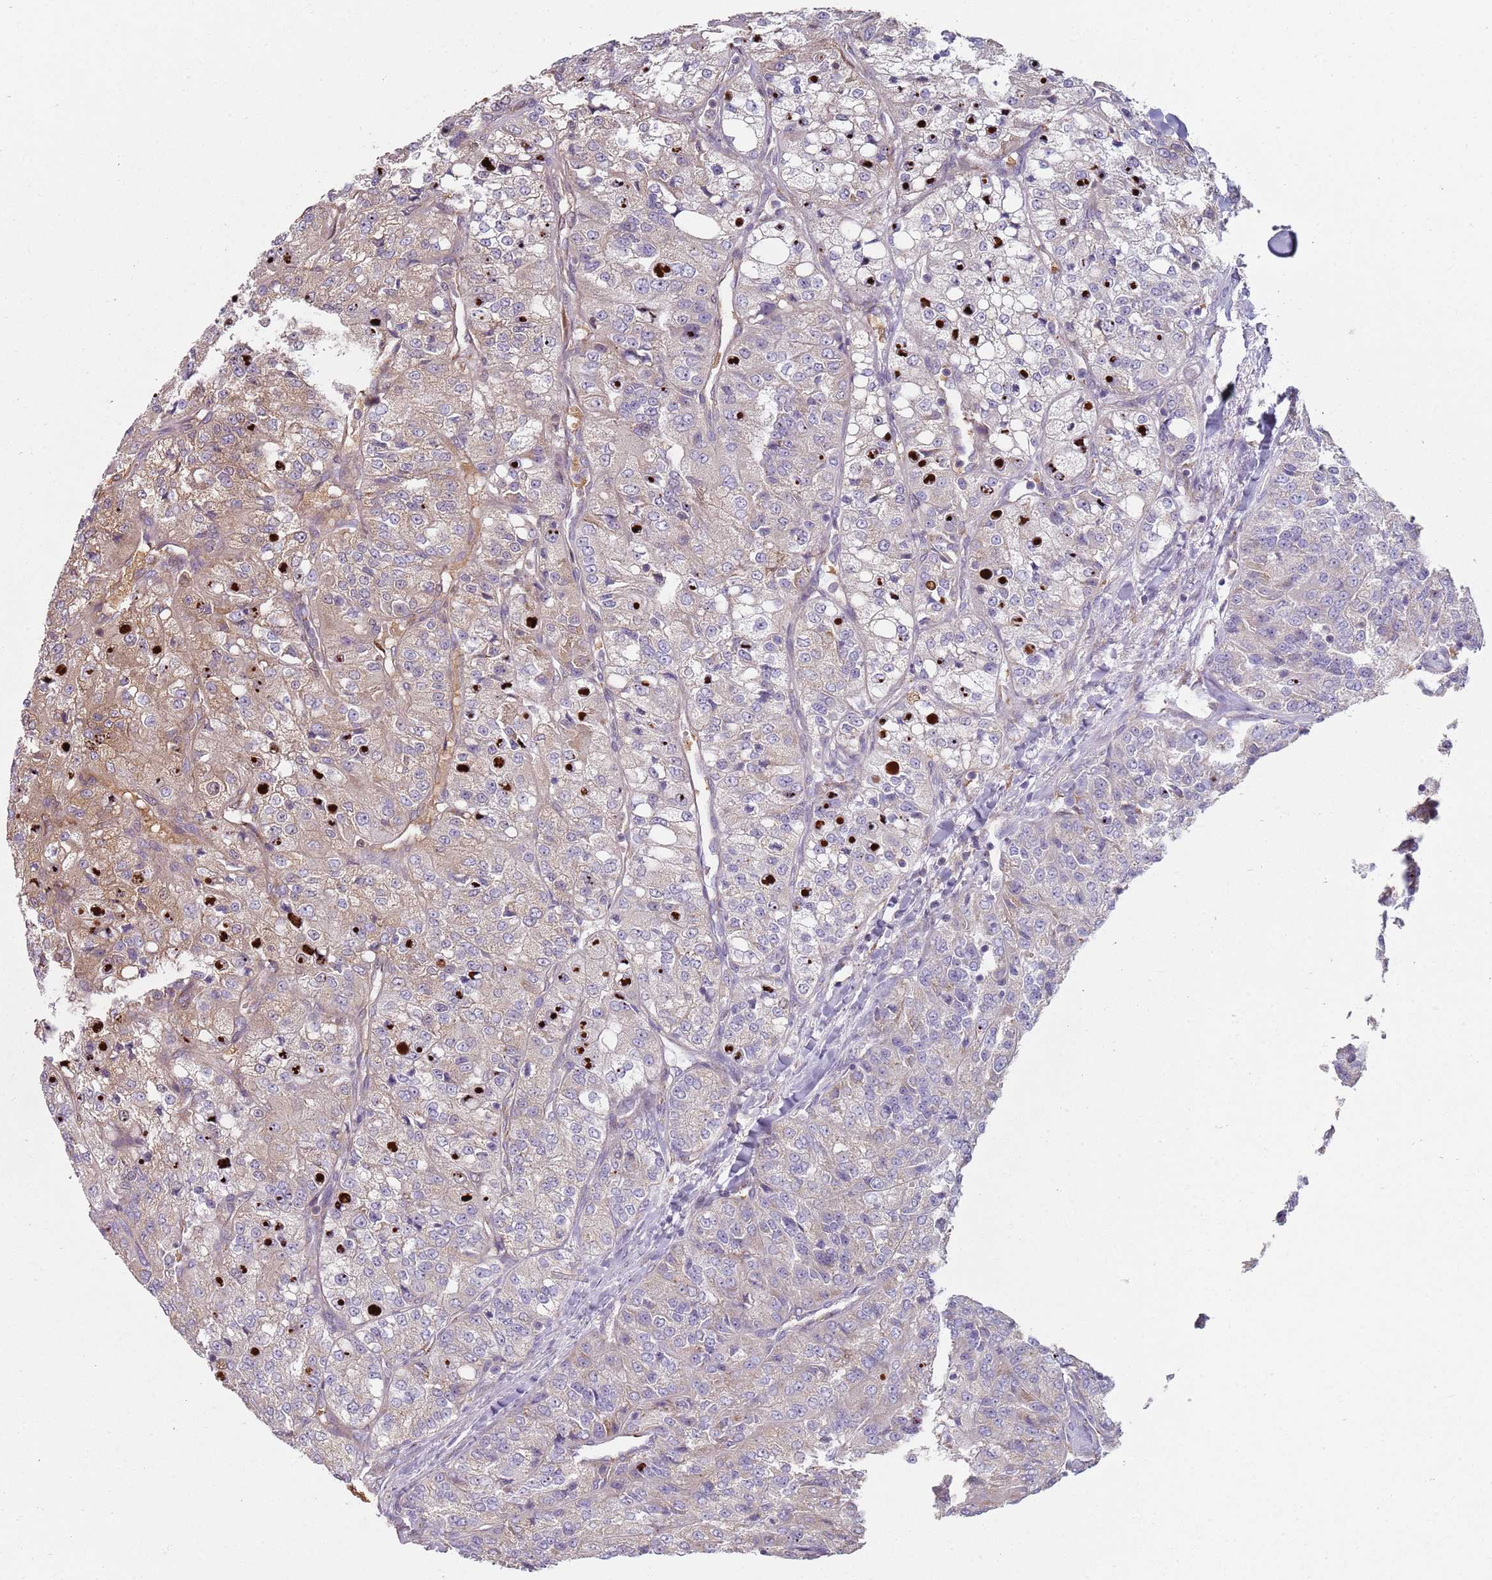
{"staining": {"intensity": "moderate", "quantity": "<25%", "location": "cytoplasmic/membranous"}, "tissue": "renal cancer", "cell_type": "Tumor cells", "image_type": "cancer", "snomed": [{"axis": "morphology", "description": "Adenocarcinoma, NOS"}, {"axis": "topography", "description": "Kidney"}], "caption": "The image reveals staining of adenocarcinoma (renal), revealing moderate cytoplasmic/membranous protein expression (brown color) within tumor cells. (Stains: DAB in brown, nuclei in blue, Microscopy: brightfield microscopy at high magnification).", "gene": "SPATA2", "patient": {"sex": "female", "age": 63}}